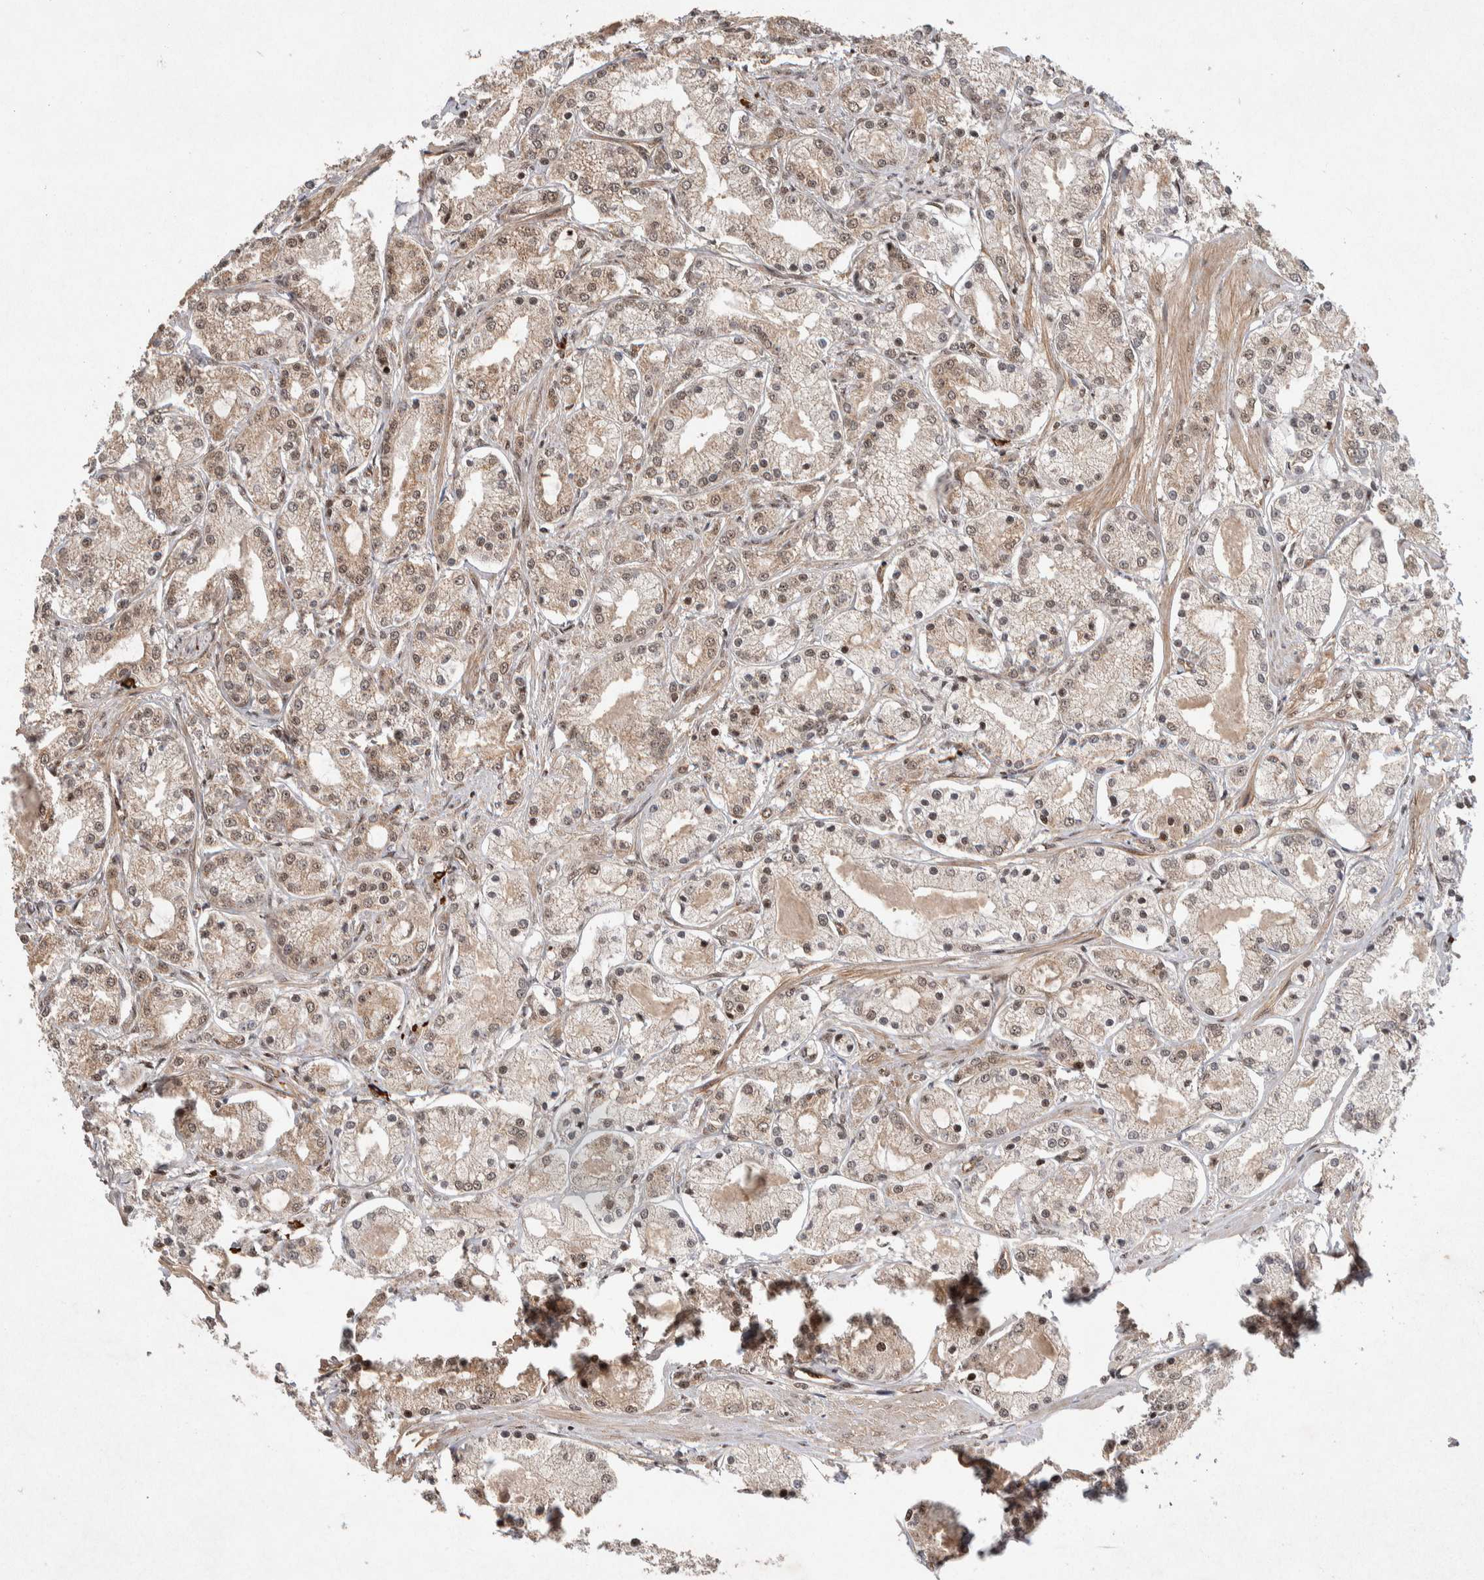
{"staining": {"intensity": "weak", "quantity": ">75%", "location": "cytoplasmic/membranous,nuclear"}, "tissue": "prostate cancer", "cell_type": "Tumor cells", "image_type": "cancer", "snomed": [{"axis": "morphology", "description": "Adenocarcinoma, High grade"}, {"axis": "topography", "description": "Prostate"}], "caption": "Protein staining by IHC exhibits weak cytoplasmic/membranous and nuclear staining in about >75% of tumor cells in adenocarcinoma (high-grade) (prostate).", "gene": "TOR1B", "patient": {"sex": "male", "age": 66}}